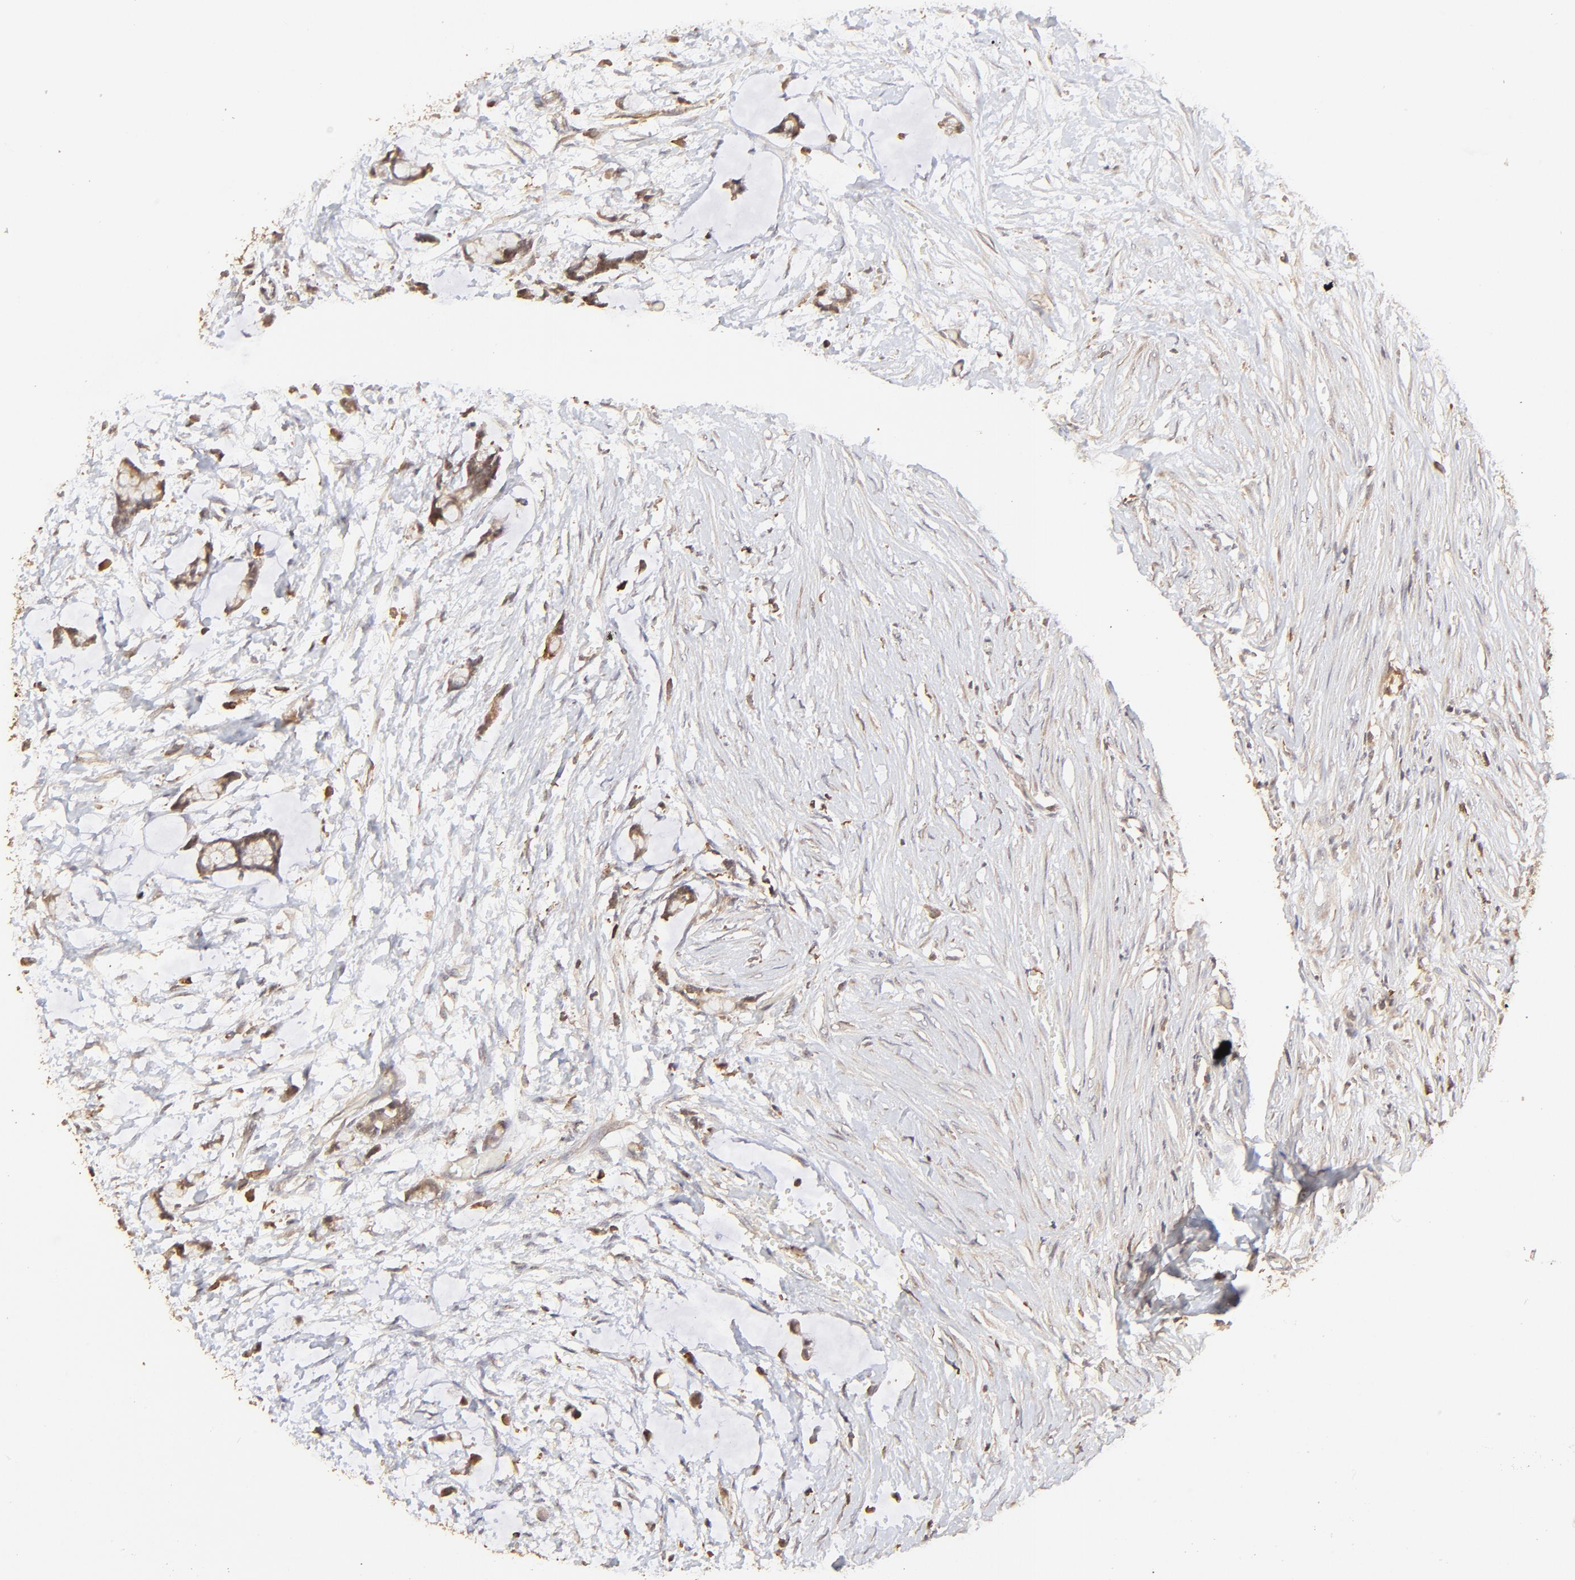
{"staining": {"intensity": "moderate", "quantity": ">75%", "location": "cytoplasmic/membranous"}, "tissue": "colorectal cancer", "cell_type": "Tumor cells", "image_type": "cancer", "snomed": [{"axis": "morphology", "description": "Normal tissue, NOS"}, {"axis": "morphology", "description": "Adenocarcinoma, NOS"}, {"axis": "topography", "description": "Colon"}, {"axis": "topography", "description": "Peripheral nerve tissue"}], "caption": "Adenocarcinoma (colorectal) stained with a protein marker demonstrates moderate staining in tumor cells.", "gene": "STON2", "patient": {"sex": "male", "age": 14}}